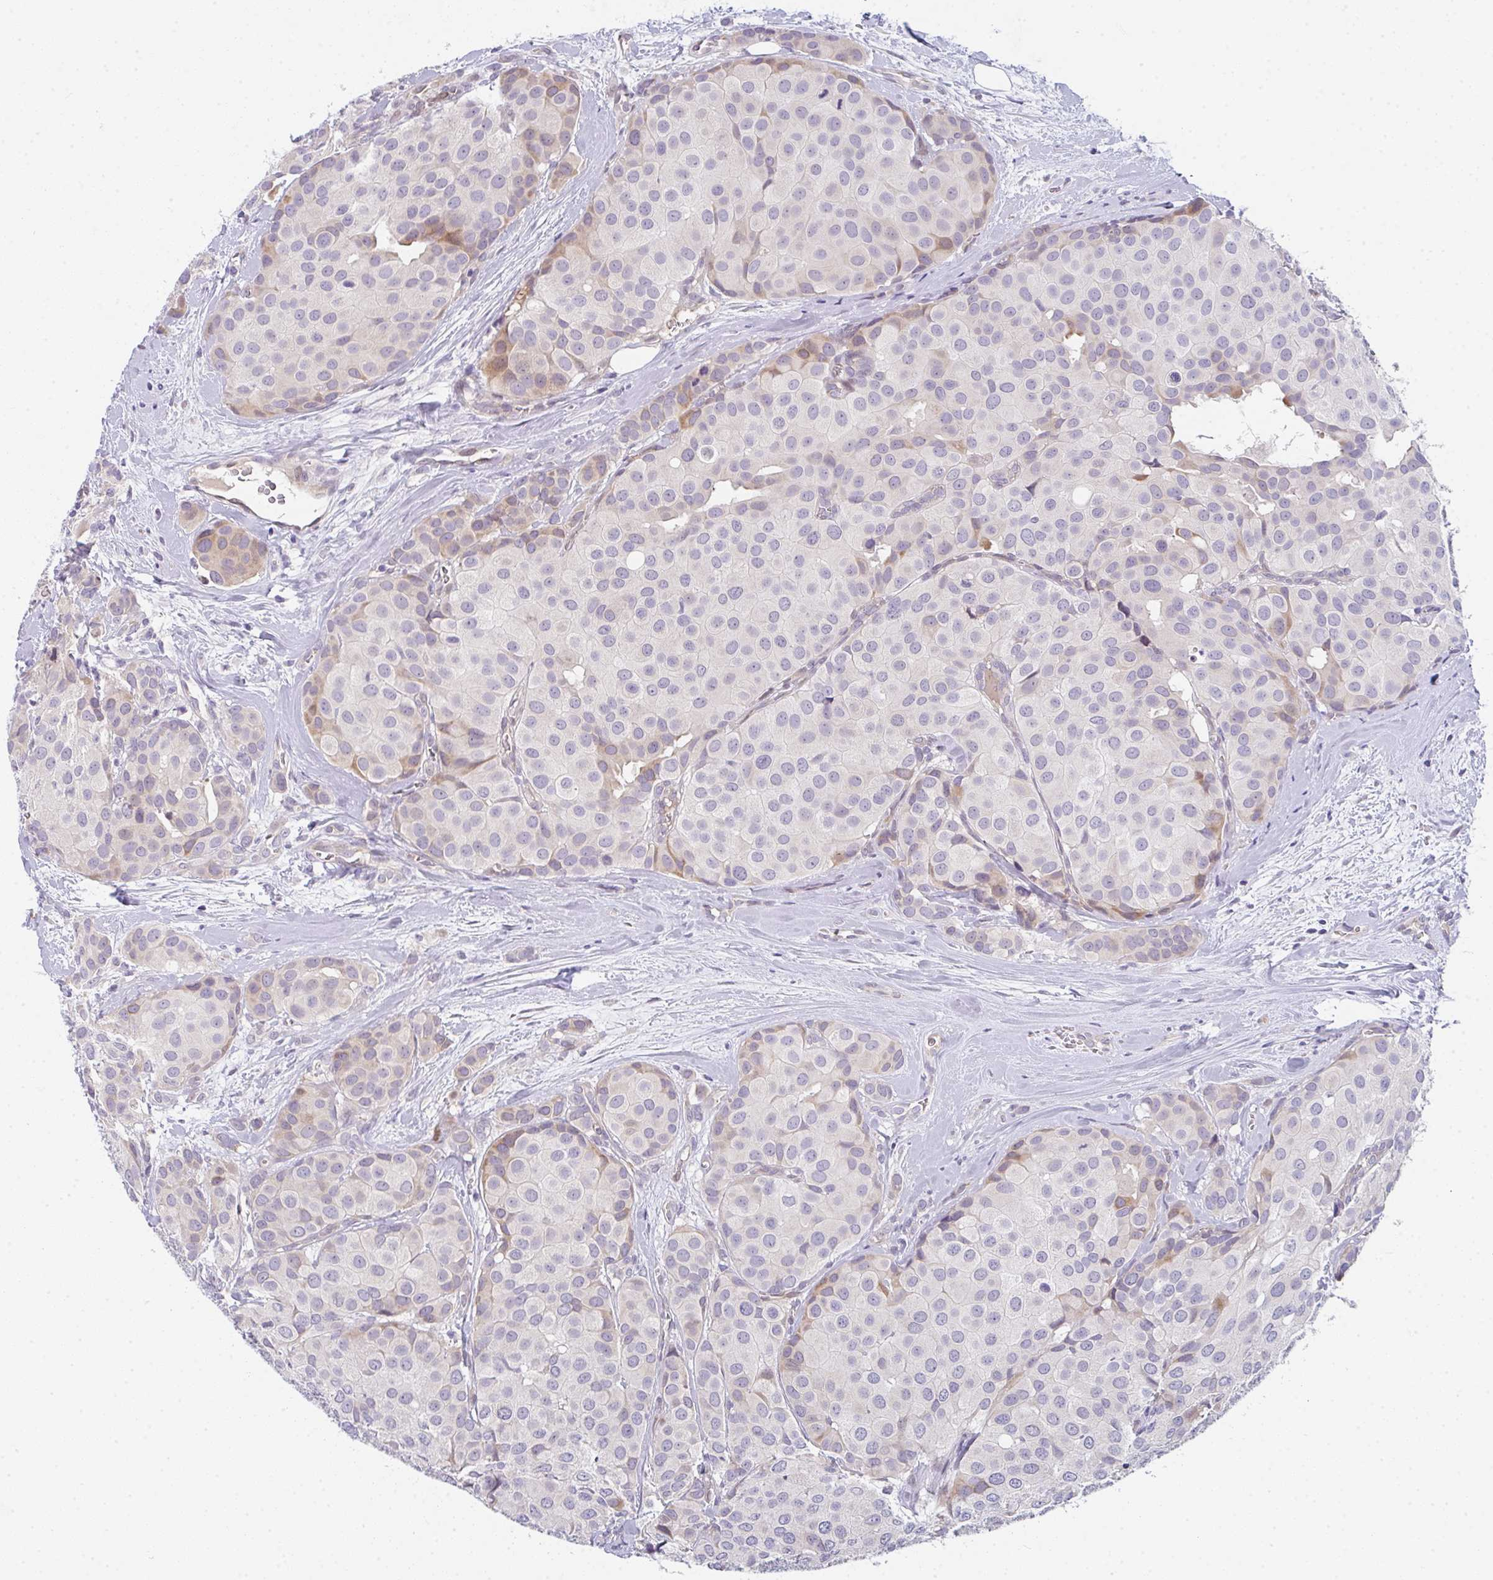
{"staining": {"intensity": "moderate", "quantity": "<25%", "location": "cytoplasmic/membranous"}, "tissue": "breast cancer", "cell_type": "Tumor cells", "image_type": "cancer", "snomed": [{"axis": "morphology", "description": "Duct carcinoma"}, {"axis": "topography", "description": "Breast"}], "caption": "A low amount of moderate cytoplasmic/membranous positivity is identified in about <25% of tumor cells in breast infiltrating ductal carcinoma tissue.", "gene": "TNFRSF10A", "patient": {"sex": "female", "age": 70}}